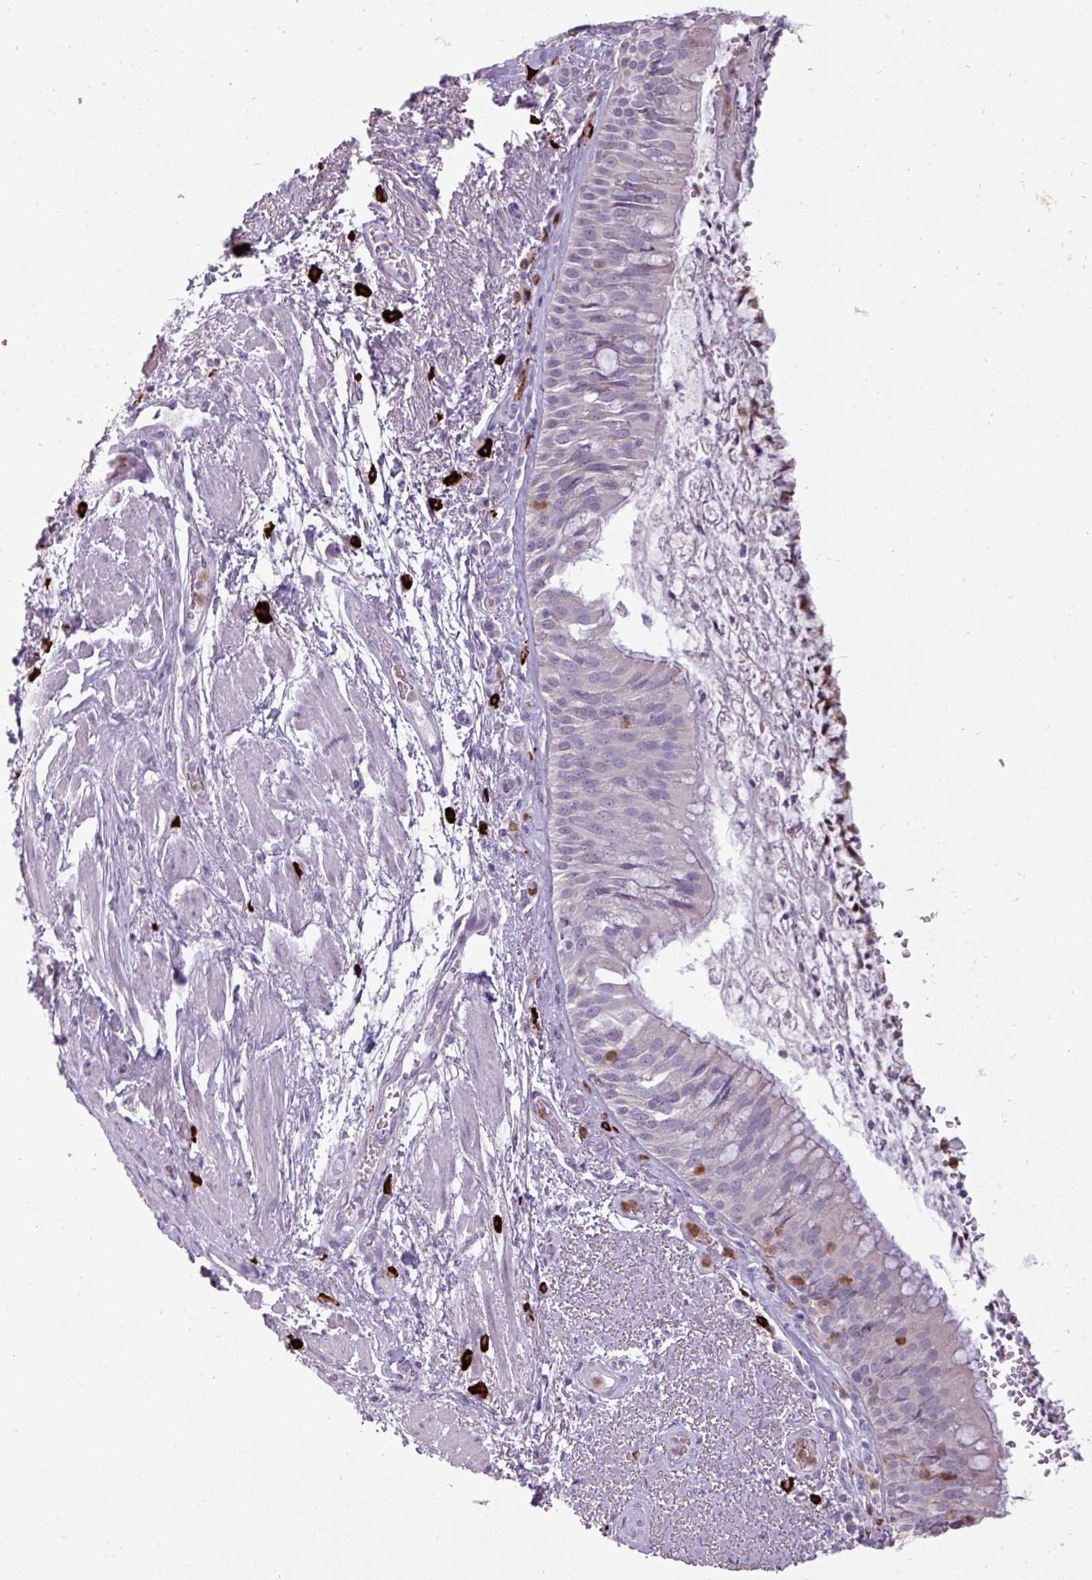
{"staining": {"intensity": "negative", "quantity": "none", "location": "none"}, "tissue": "bronchus", "cell_type": "Respiratory epithelial cells", "image_type": "normal", "snomed": [{"axis": "morphology", "description": "Normal tissue, NOS"}, {"axis": "topography", "description": "Cartilage tissue"}, {"axis": "topography", "description": "Bronchus"}], "caption": "DAB (3,3'-diaminobenzidine) immunohistochemical staining of benign human bronchus demonstrates no significant positivity in respiratory epithelial cells.", "gene": "TRIM39", "patient": {"sex": "male", "age": 63}}